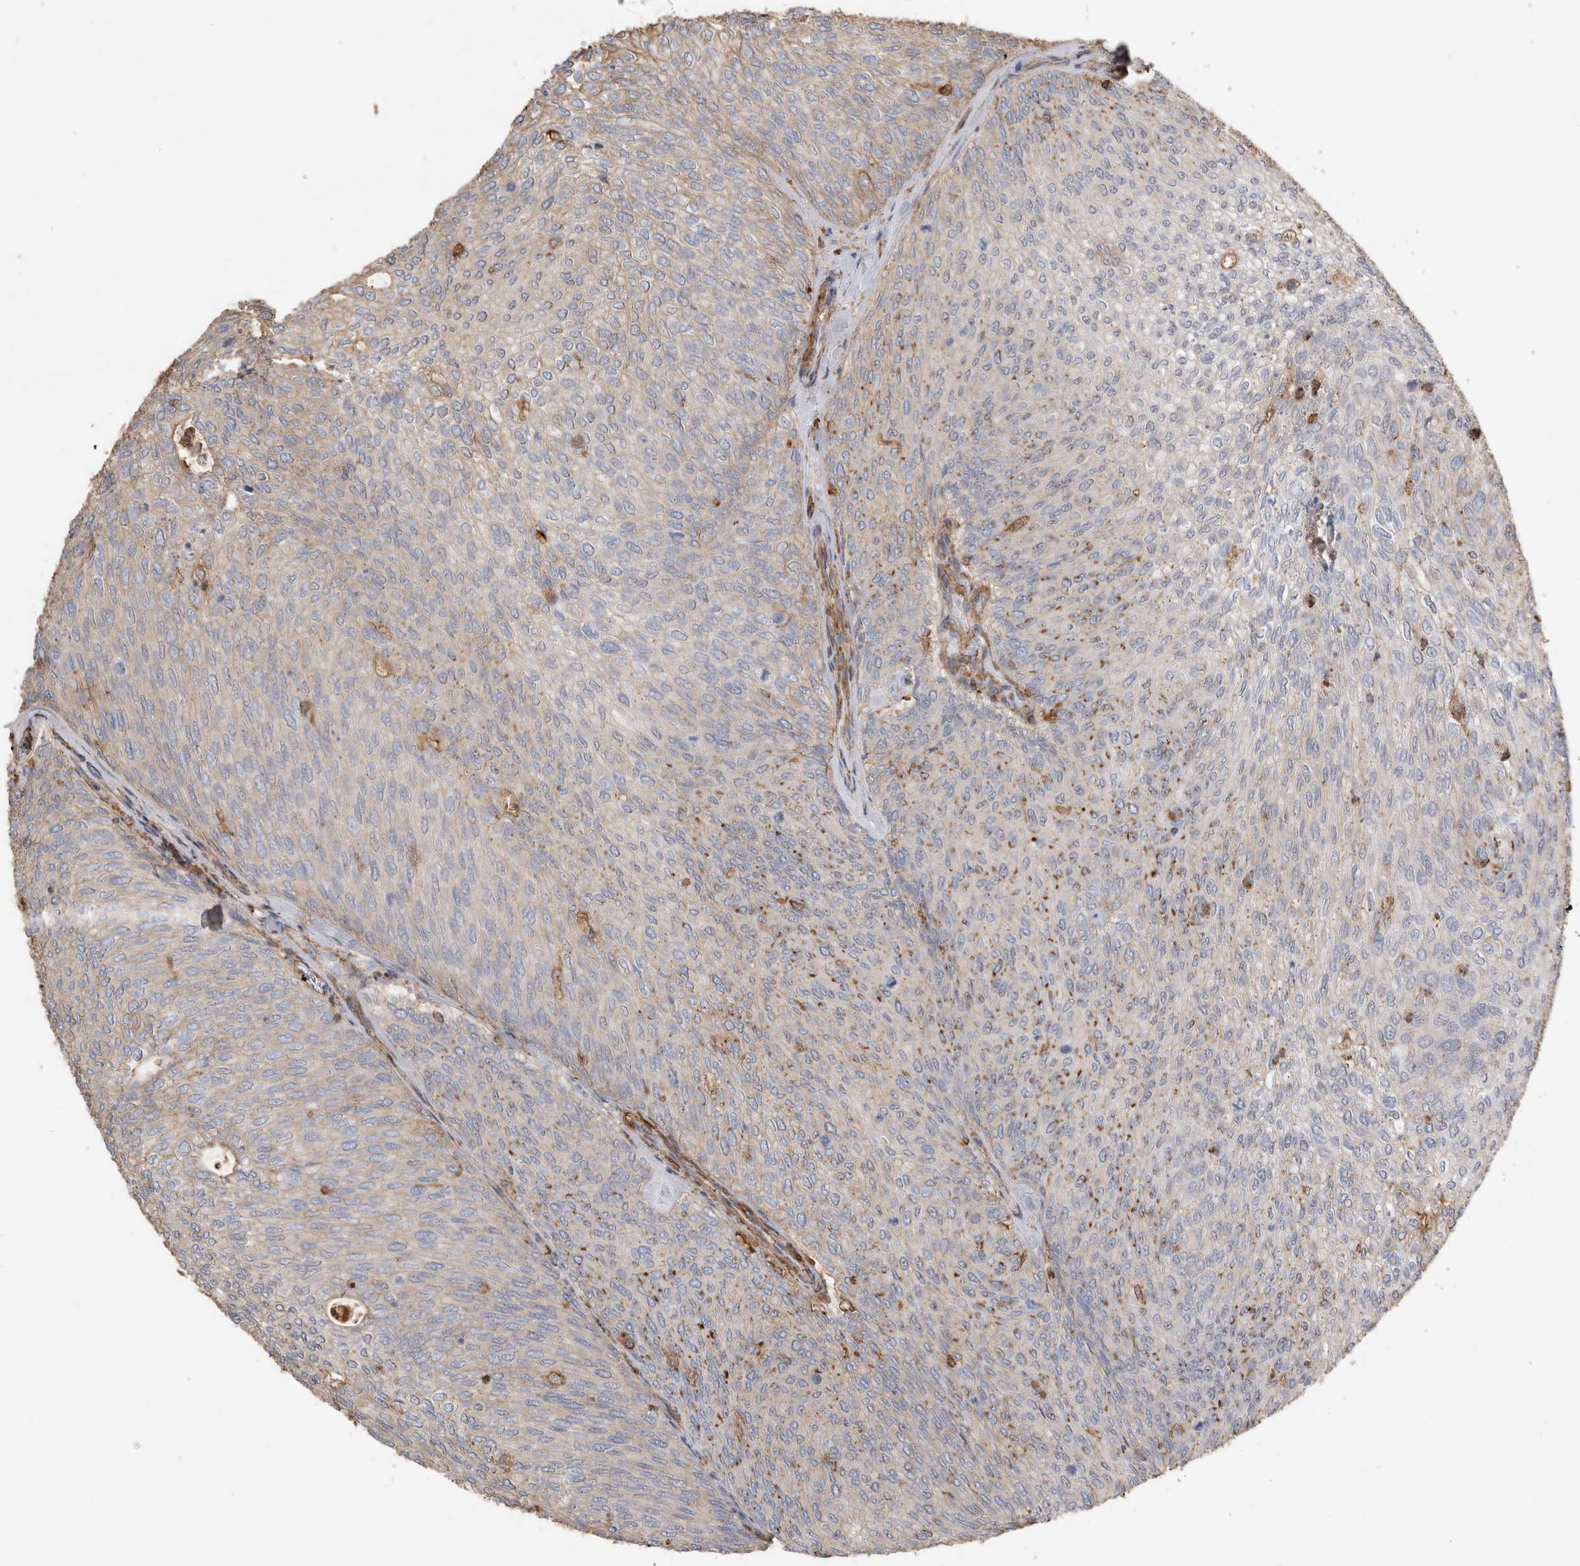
{"staining": {"intensity": "moderate", "quantity": "<25%", "location": "cytoplasmic/membranous"}, "tissue": "urothelial cancer", "cell_type": "Tumor cells", "image_type": "cancer", "snomed": [{"axis": "morphology", "description": "Urothelial carcinoma, Low grade"}, {"axis": "topography", "description": "Urinary bladder"}], "caption": "This image shows urothelial cancer stained with immunohistochemistry (IHC) to label a protein in brown. The cytoplasmic/membranous of tumor cells show moderate positivity for the protein. Nuclei are counter-stained blue.", "gene": "GPER1", "patient": {"sex": "female", "age": 79}}